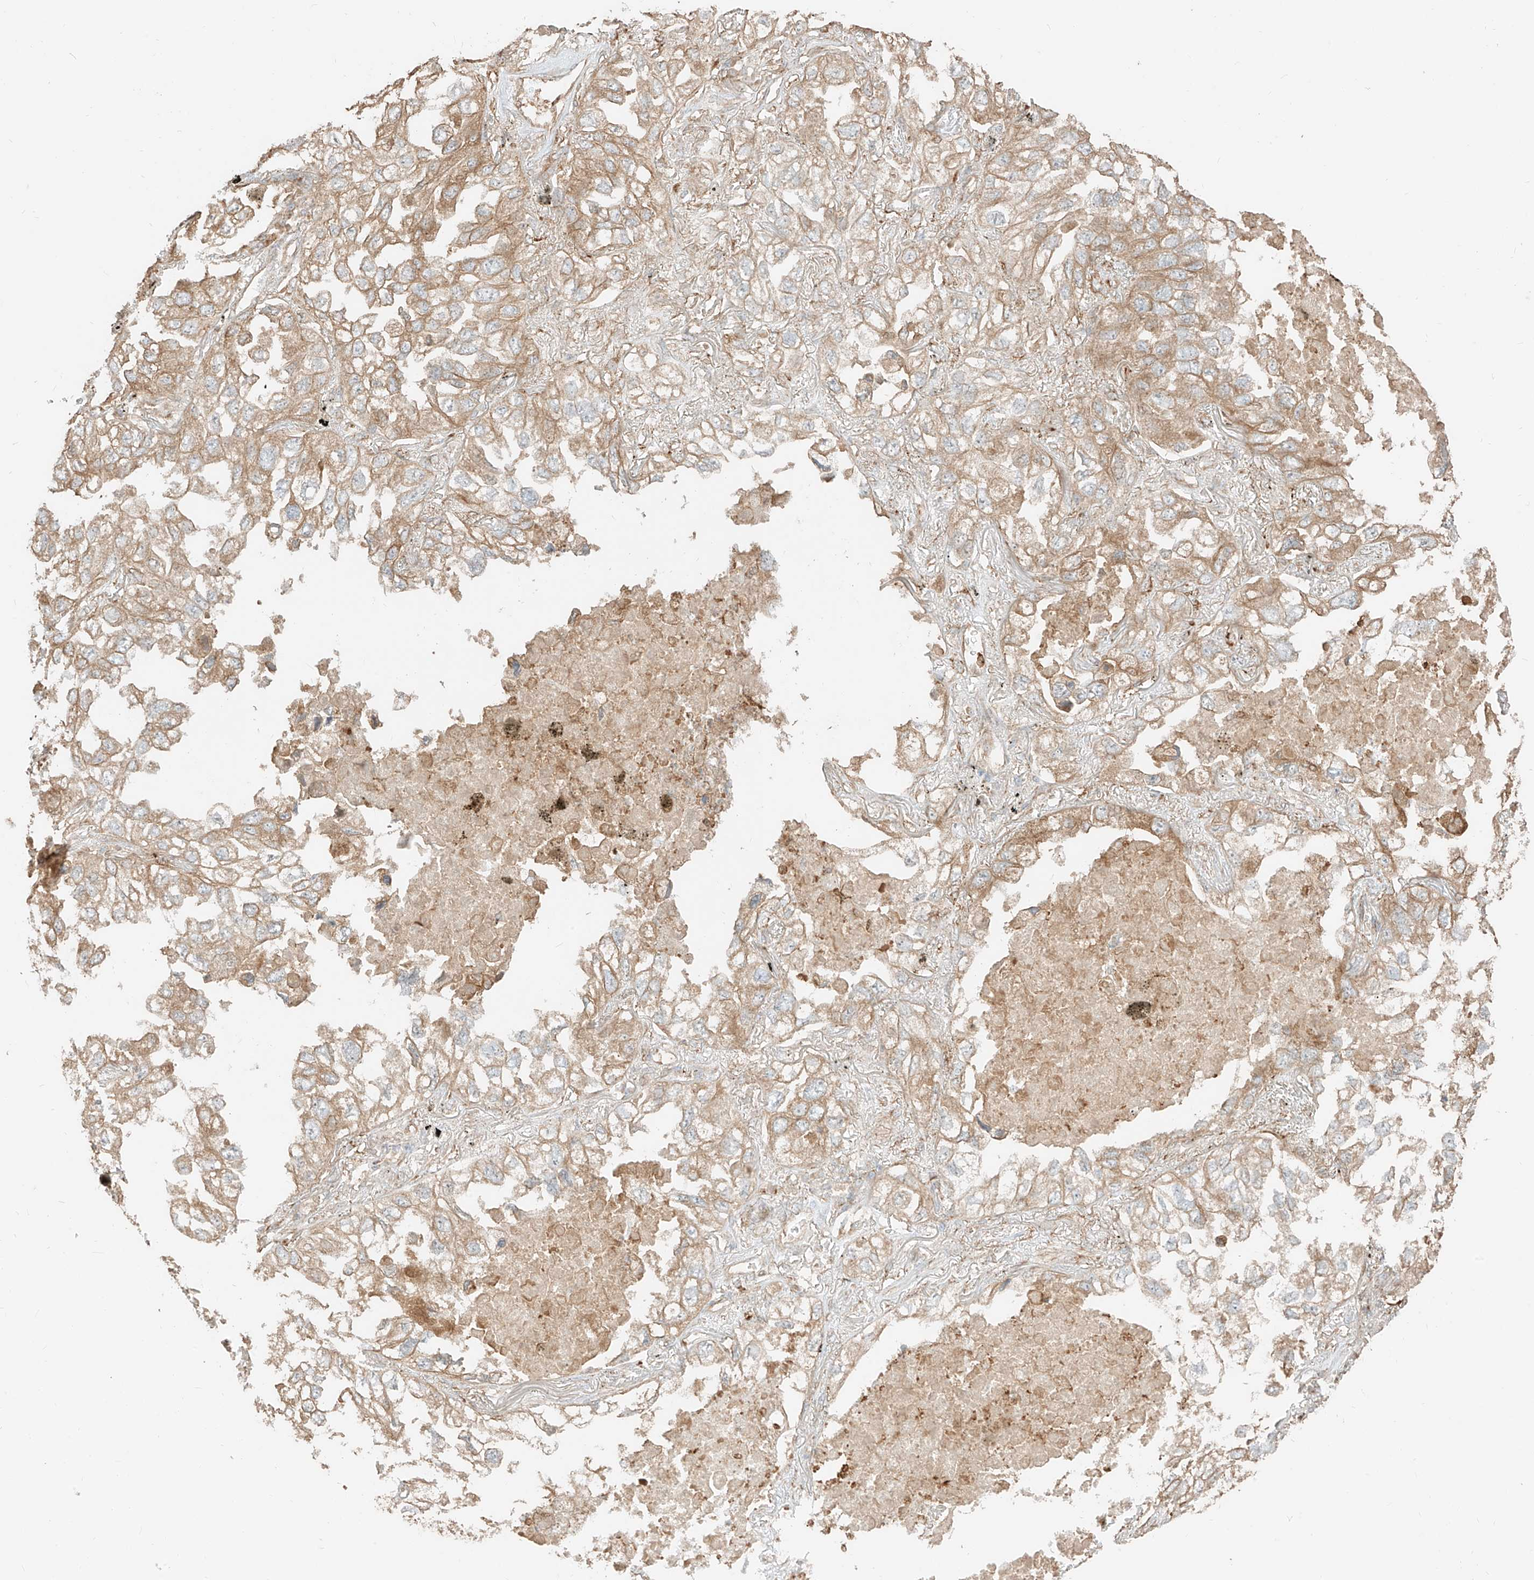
{"staining": {"intensity": "moderate", "quantity": "25%-75%", "location": "cytoplasmic/membranous"}, "tissue": "lung cancer", "cell_type": "Tumor cells", "image_type": "cancer", "snomed": [{"axis": "morphology", "description": "Adenocarcinoma, NOS"}, {"axis": "topography", "description": "Lung"}], "caption": "High-power microscopy captured an immunohistochemistry (IHC) image of lung cancer, revealing moderate cytoplasmic/membranous expression in approximately 25%-75% of tumor cells. The protein is stained brown, and the nuclei are stained in blue (DAB IHC with brightfield microscopy, high magnification).", "gene": "CCDC115", "patient": {"sex": "male", "age": 65}}